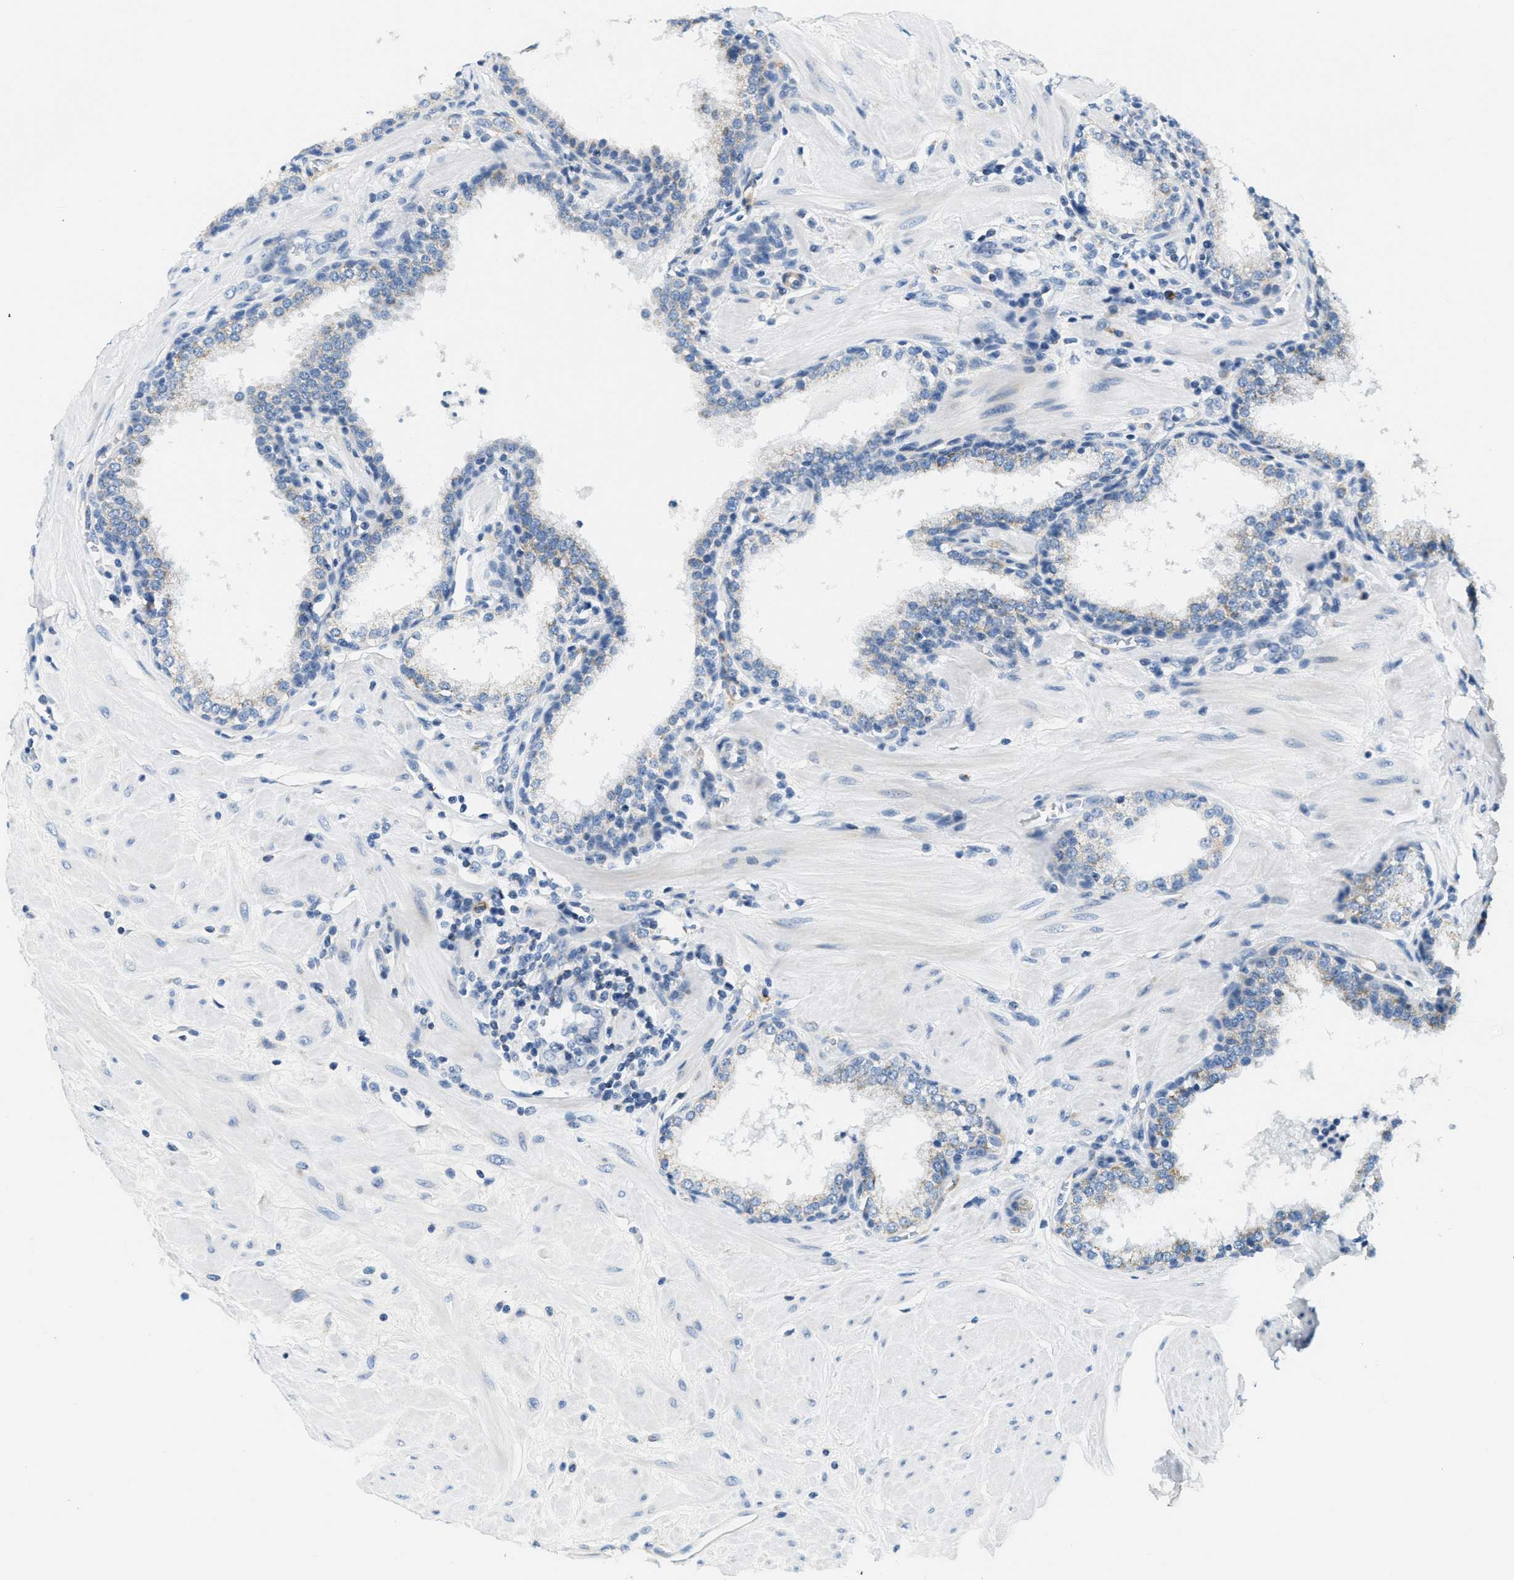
{"staining": {"intensity": "negative", "quantity": "none", "location": "none"}, "tissue": "prostate", "cell_type": "Glandular cells", "image_type": "normal", "snomed": [{"axis": "morphology", "description": "Normal tissue, NOS"}, {"axis": "topography", "description": "Prostate"}], "caption": "An image of prostate stained for a protein demonstrates no brown staining in glandular cells.", "gene": "CA4", "patient": {"sex": "male", "age": 51}}